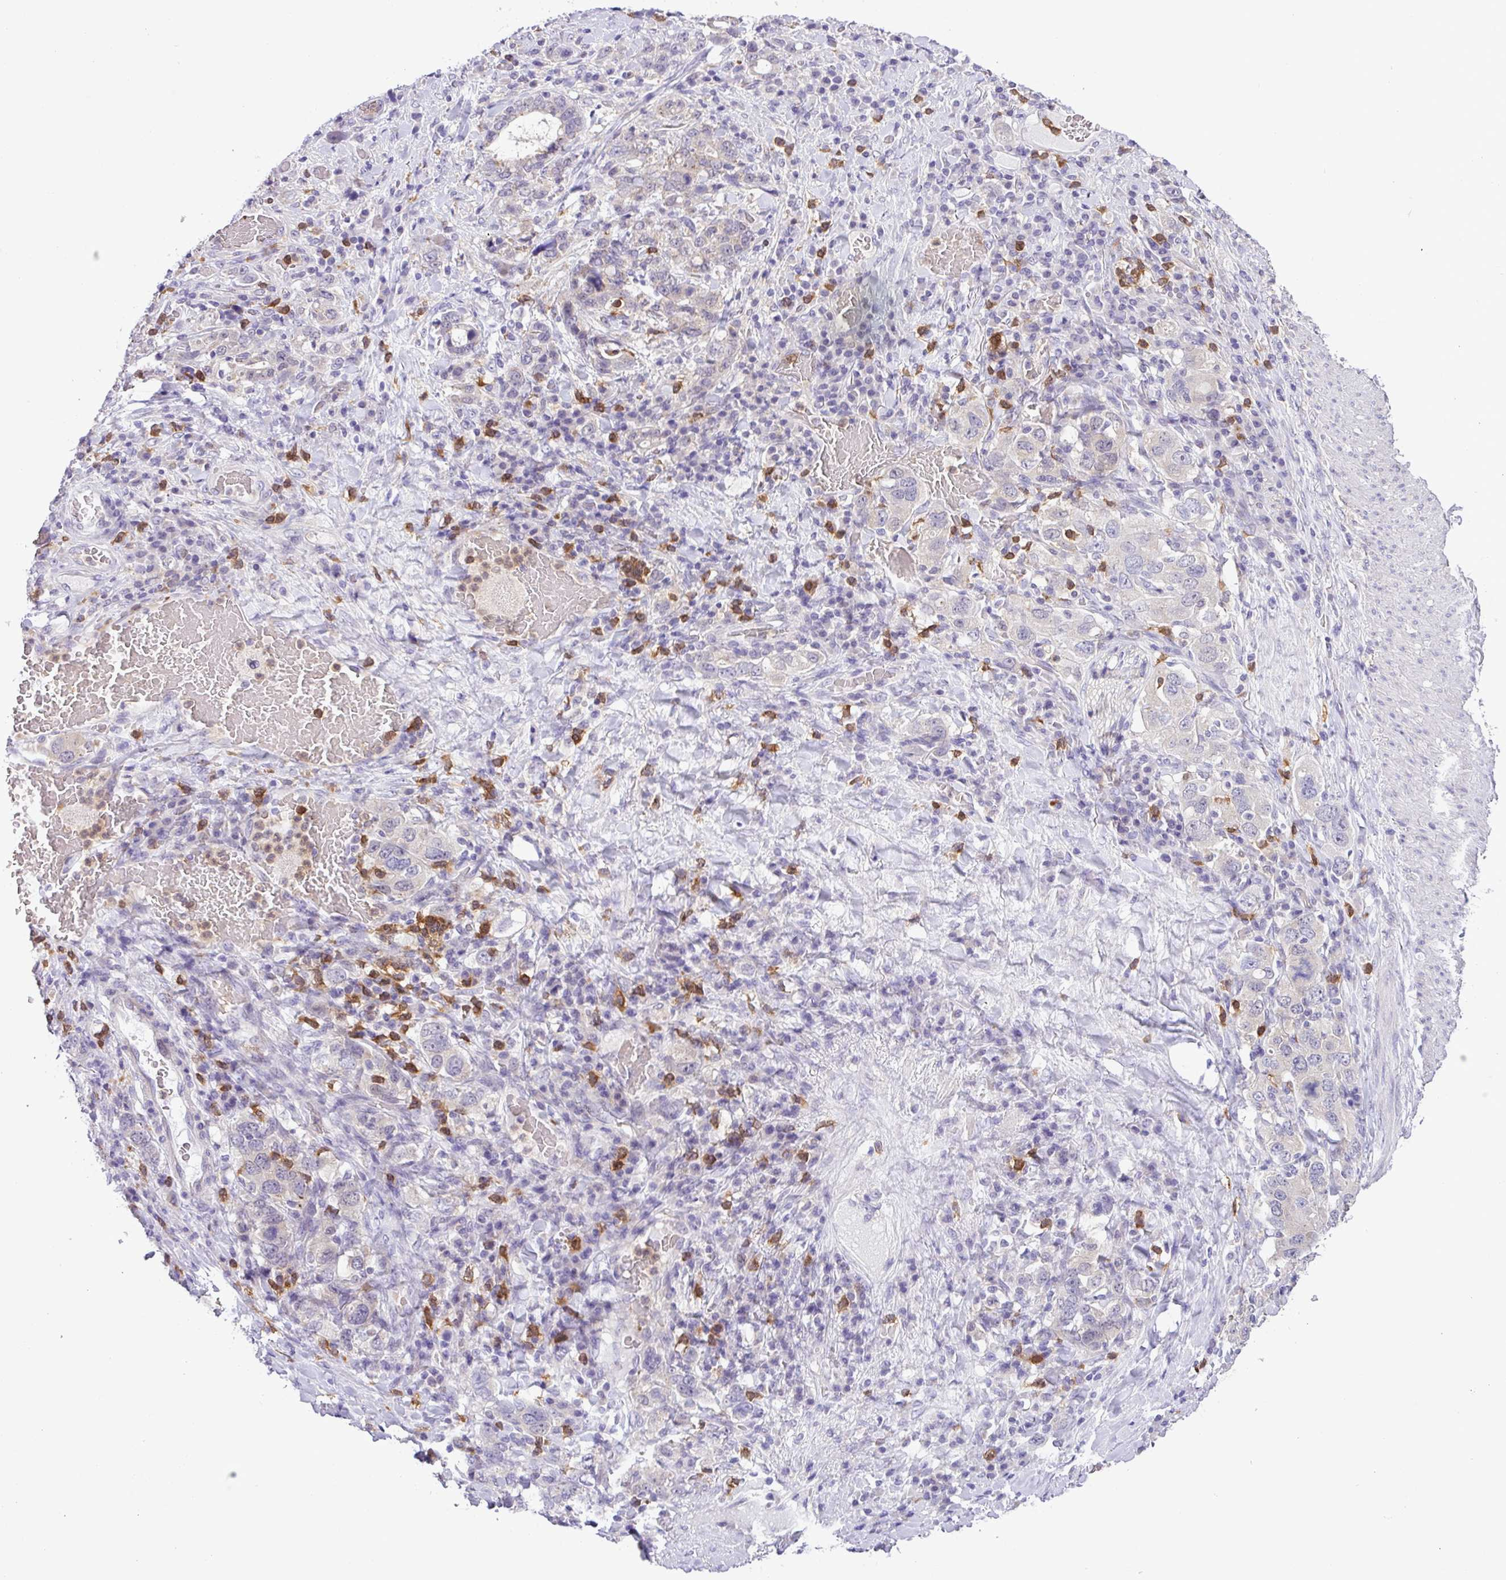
{"staining": {"intensity": "negative", "quantity": "none", "location": "none"}, "tissue": "stomach cancer", "cell_type": "Tumor cells", "image_type": "cancer", "snomed": [{"axis": "morphology", "description": "Adenocarcinoma, NOS"}, {"axis": "topography", "description": "Stomach, upper"}, {"axis": "topography", "description": "Stomach"}], "caption": "Tumor cells show no significant expression in adenocarcinoma (stomach). (Stains: DAB IHC with hematoxylin counter stain, Microscopy: brightfield microscopy at high magnification).", "gene": "TONSL", "patient": {"sex": "male", "age": 62}}